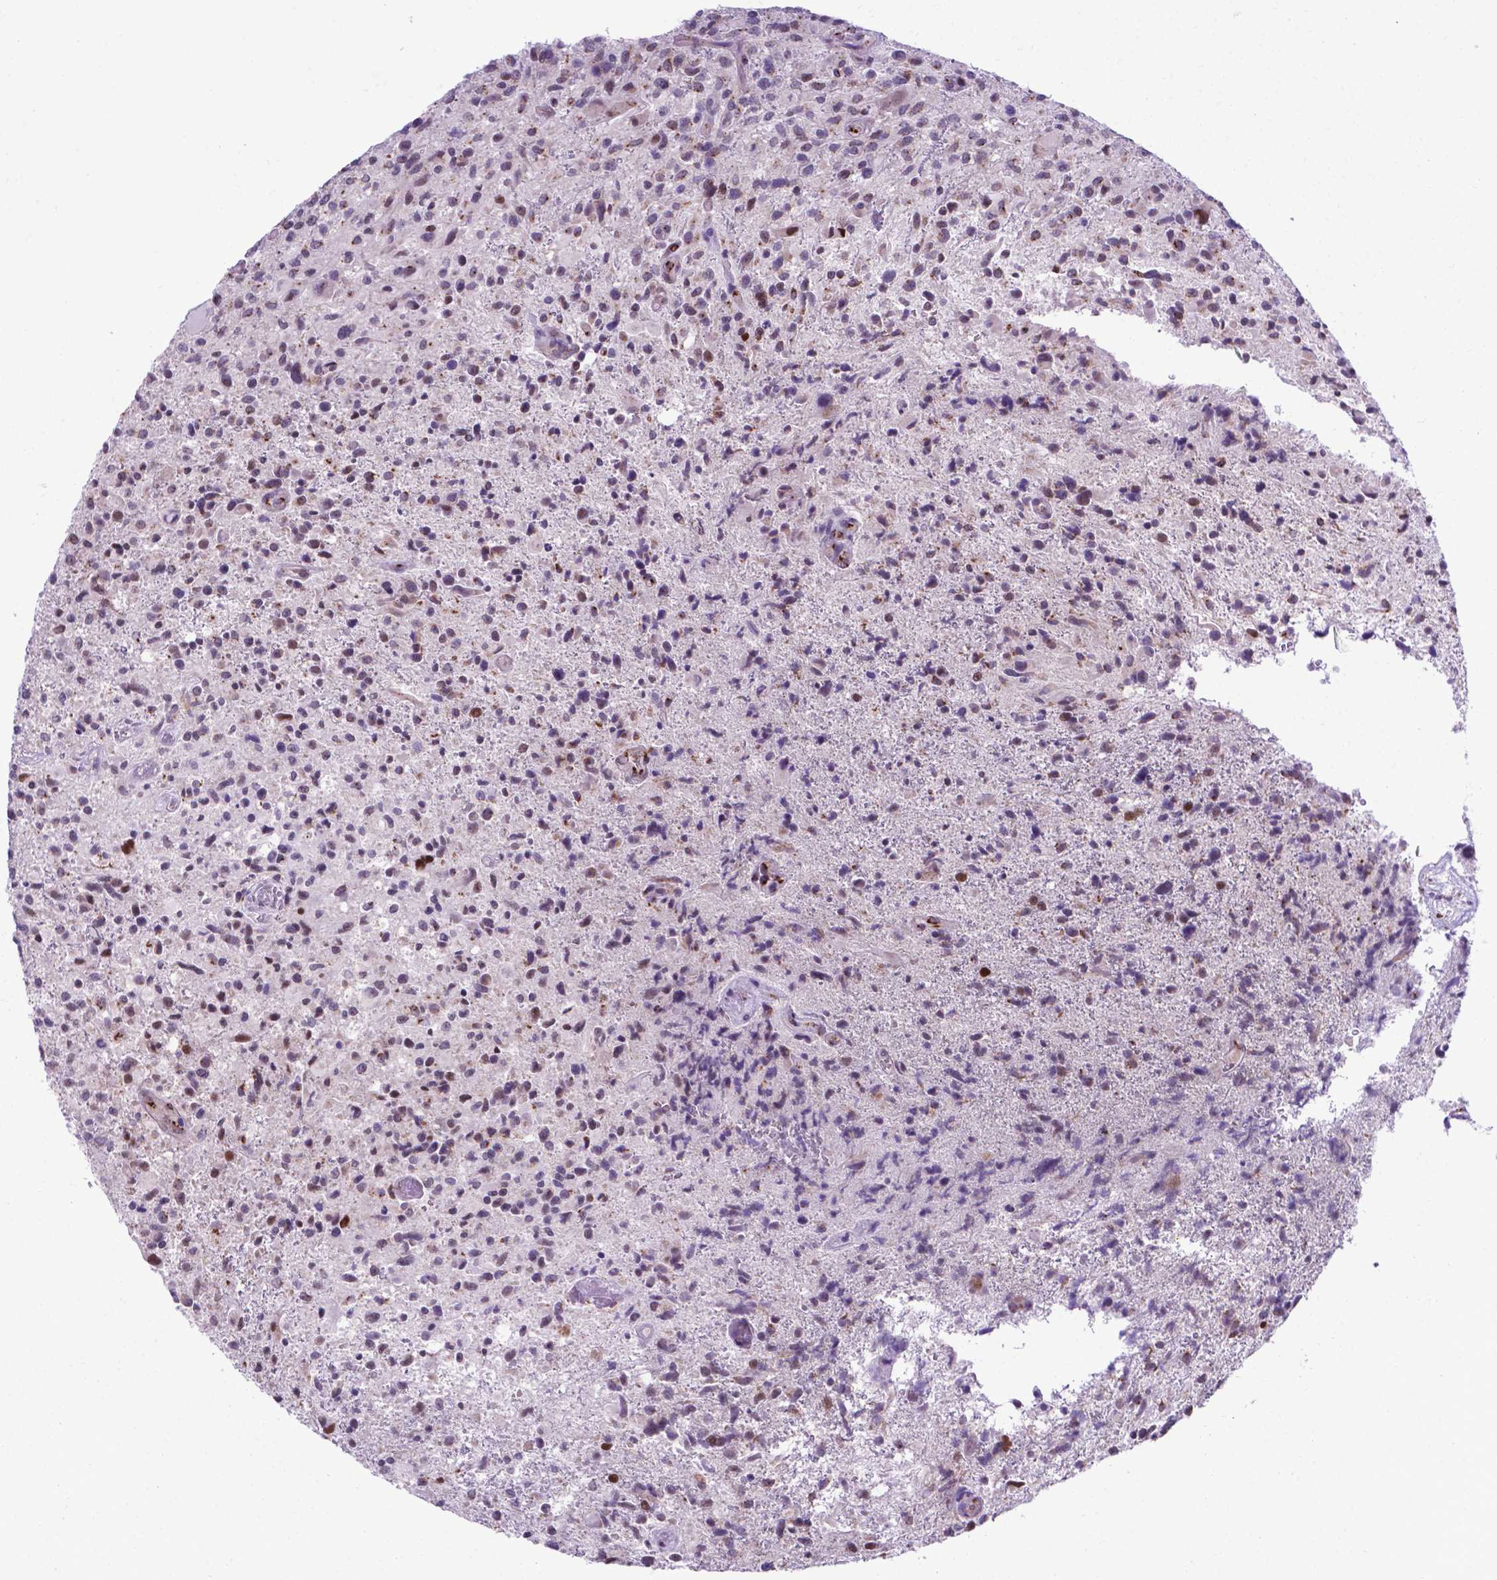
{"staining": {"intensity": "moderate", "quantity": "25%-75%", "location": "nuclear"}, "tissue": "glioma", "cell_type": "Tumor cells", "image_type": "cancer", "snomed": [{"axis": "morphology", "description": "Glioma, malignant, High grade"}, {"axis": "topography", "description": "Brain"}], "caption": "A brown stain labels moderate nuclear staining of a protein in human malignant high-grade glioma tumor cells. Using DAB (3,3'-diaminobenzidine) (brown) and hematoxylin (blue) stains, captured at high magnification using brightfield microscopy.", "gene": "MRPL10", "patient": {"sex": "male", "age": 63}}